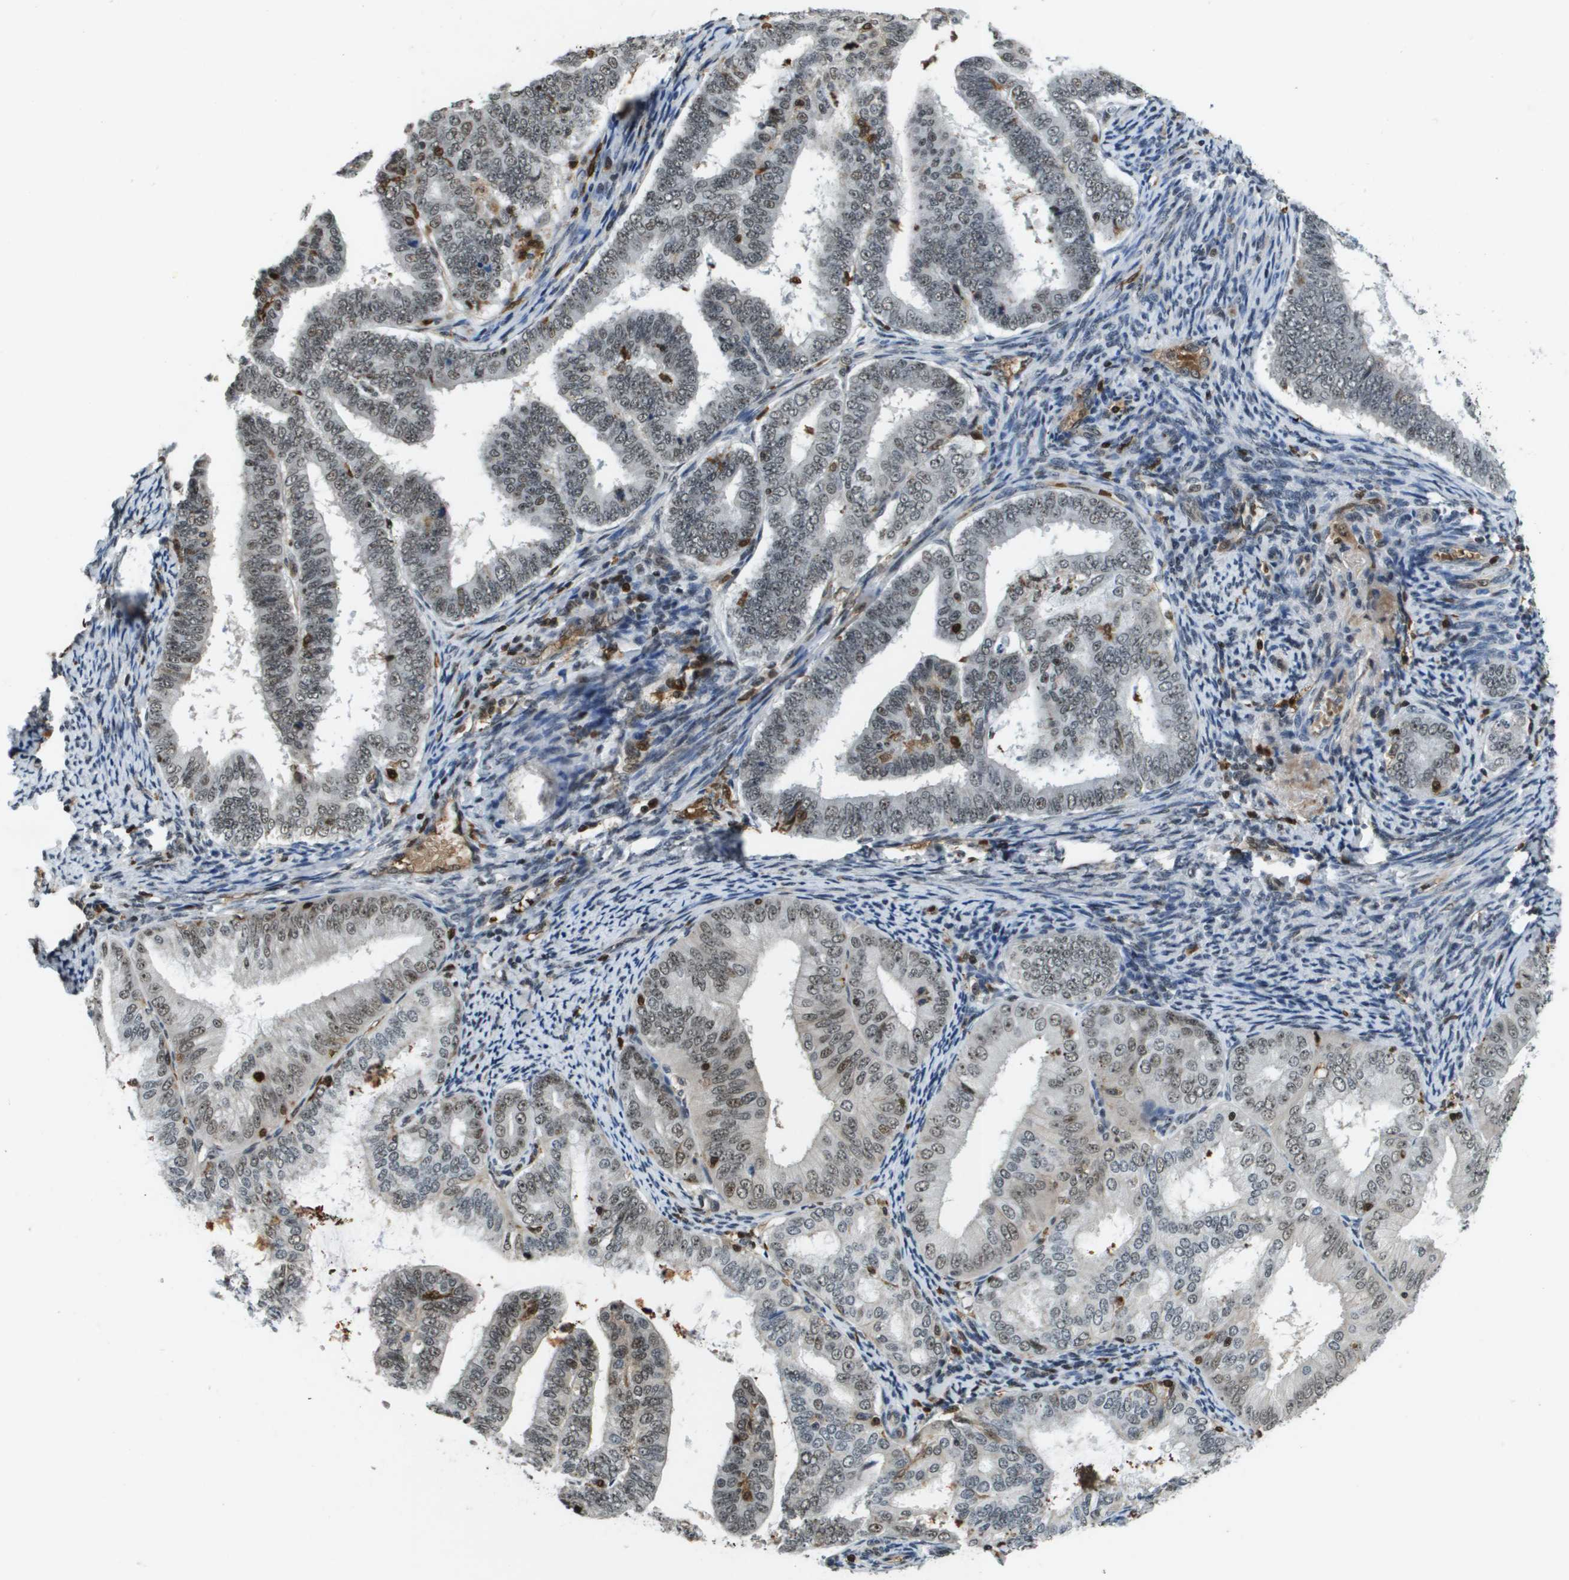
{"staining": {"intensity": "weak", "quantity": ">75%", "location": "nuclear"}, "tissue": "endometrial cancer", "cell_type": "Tumor cells", "image_type": "cancer", "snomed": [{"axis": "morphology", "description": "Adenocarcinoma, NOS"}, {"axis": "topography", "description": "Endometrium"}], "caption": "Brown immunohistochemical staining in human endometrial cancer reveals weak nuclear expression in about >75% of tumor cells. (DAB (3,3'-diaminobenzidine) = brown stain, brightfield microscopy at high magnification).", "gene": "EP400", "patient": {"sex": "female", "age": 63}}